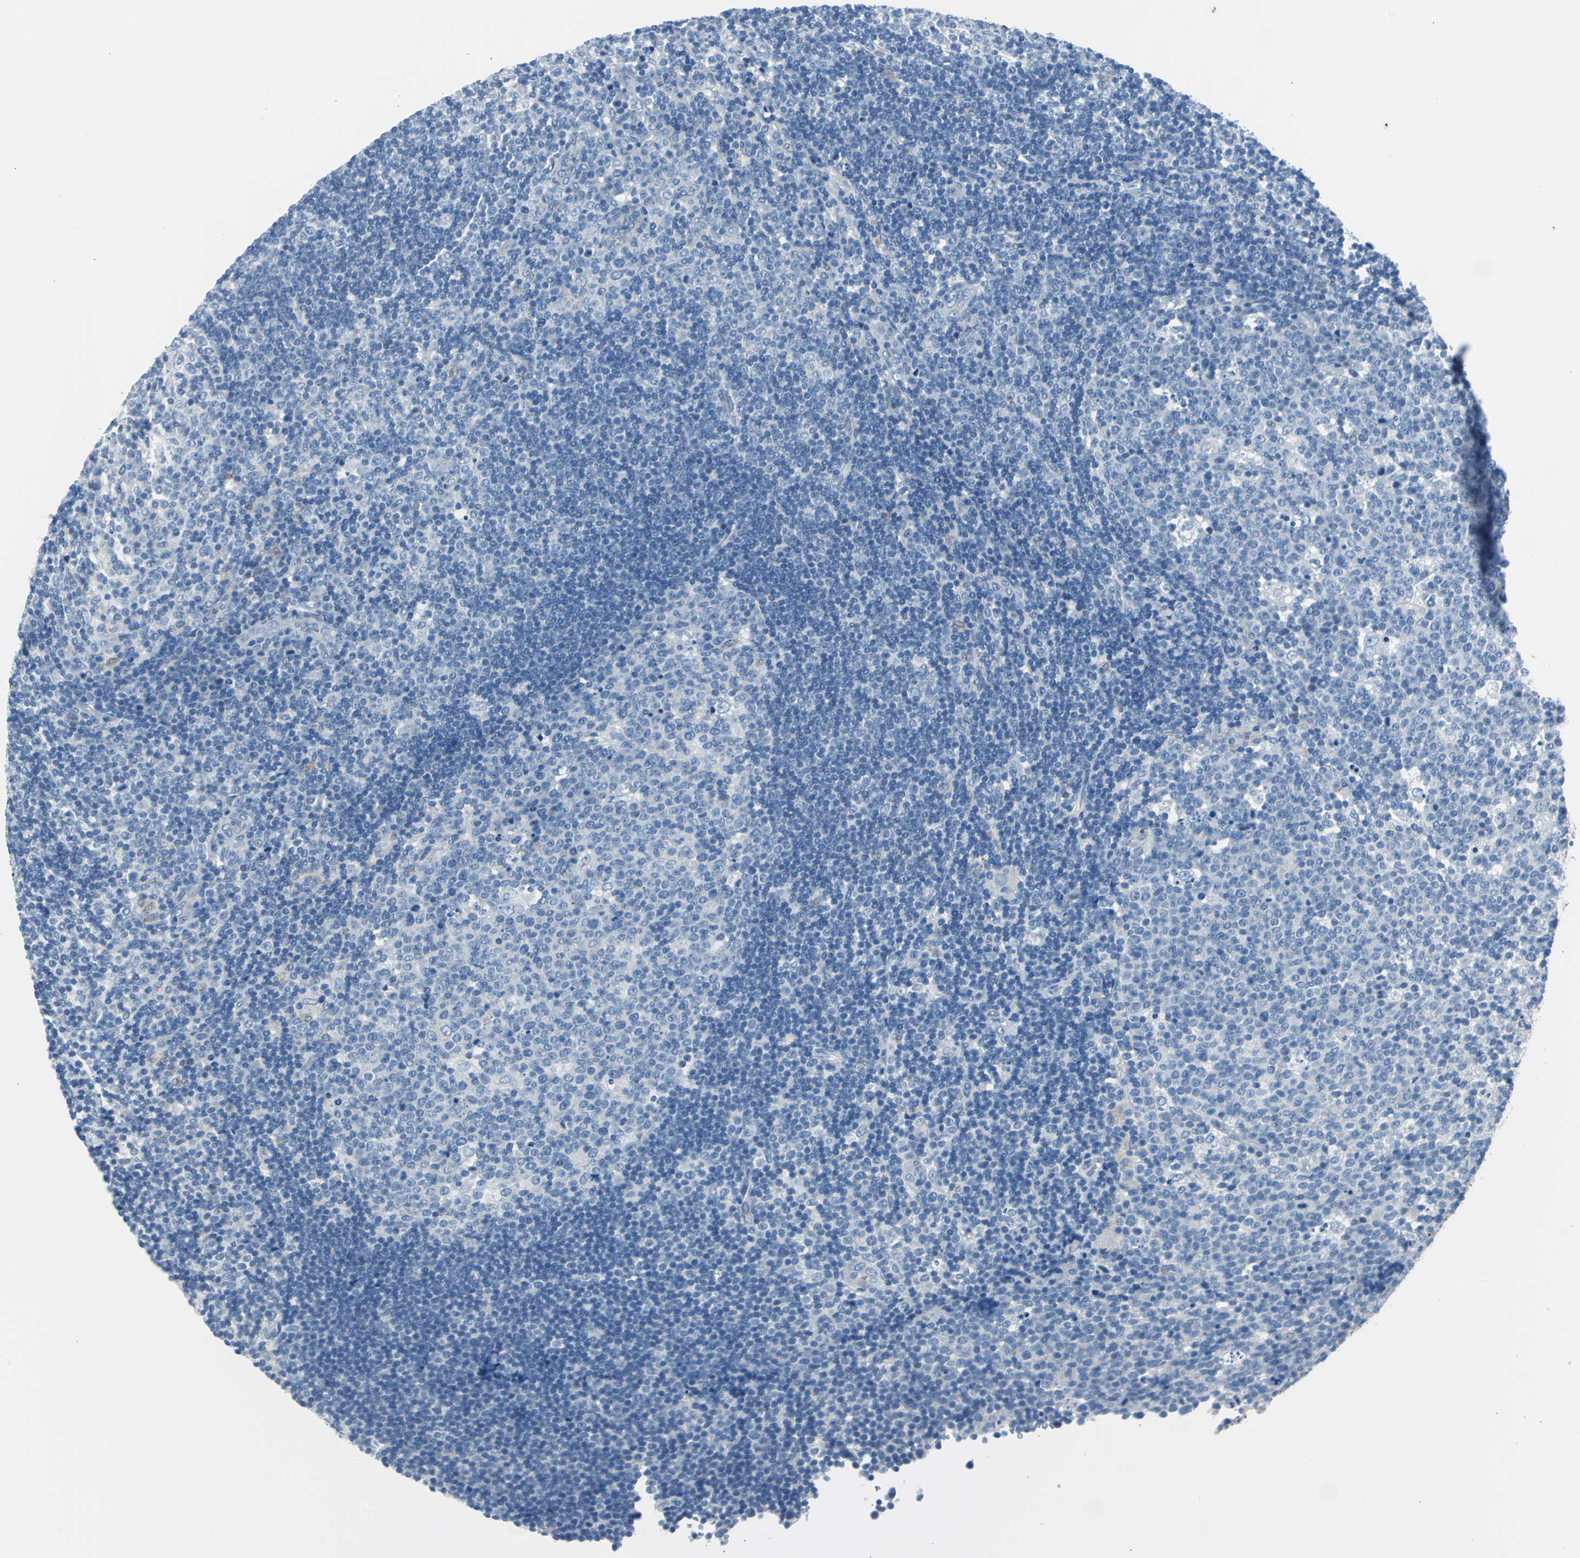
{"staining": {"intensity": "negative", "quantity": "none", "location": "none"}, "tissue": "lymph node", "cell_type": "Germinal center cells", "image_type": "normal", "snomed": [{"axis": "morphology", "description": "Normal tissue, NOS"}, {"axis": "topography", "description": "Lymph node"}, {"axis": "topography", "description": "Salivary gland"}], "caption": "Immunohistochemical staining of benign lymph node demonstrates no significant positivity in germinal center cells. The staining is performed using DAB (3,3'-diaminobenzidine) brown chromogen with nuclei counter-stained in using hematoxylin.", "gene": "KRT7", "patient": {"sex": "male", "age": 8}}